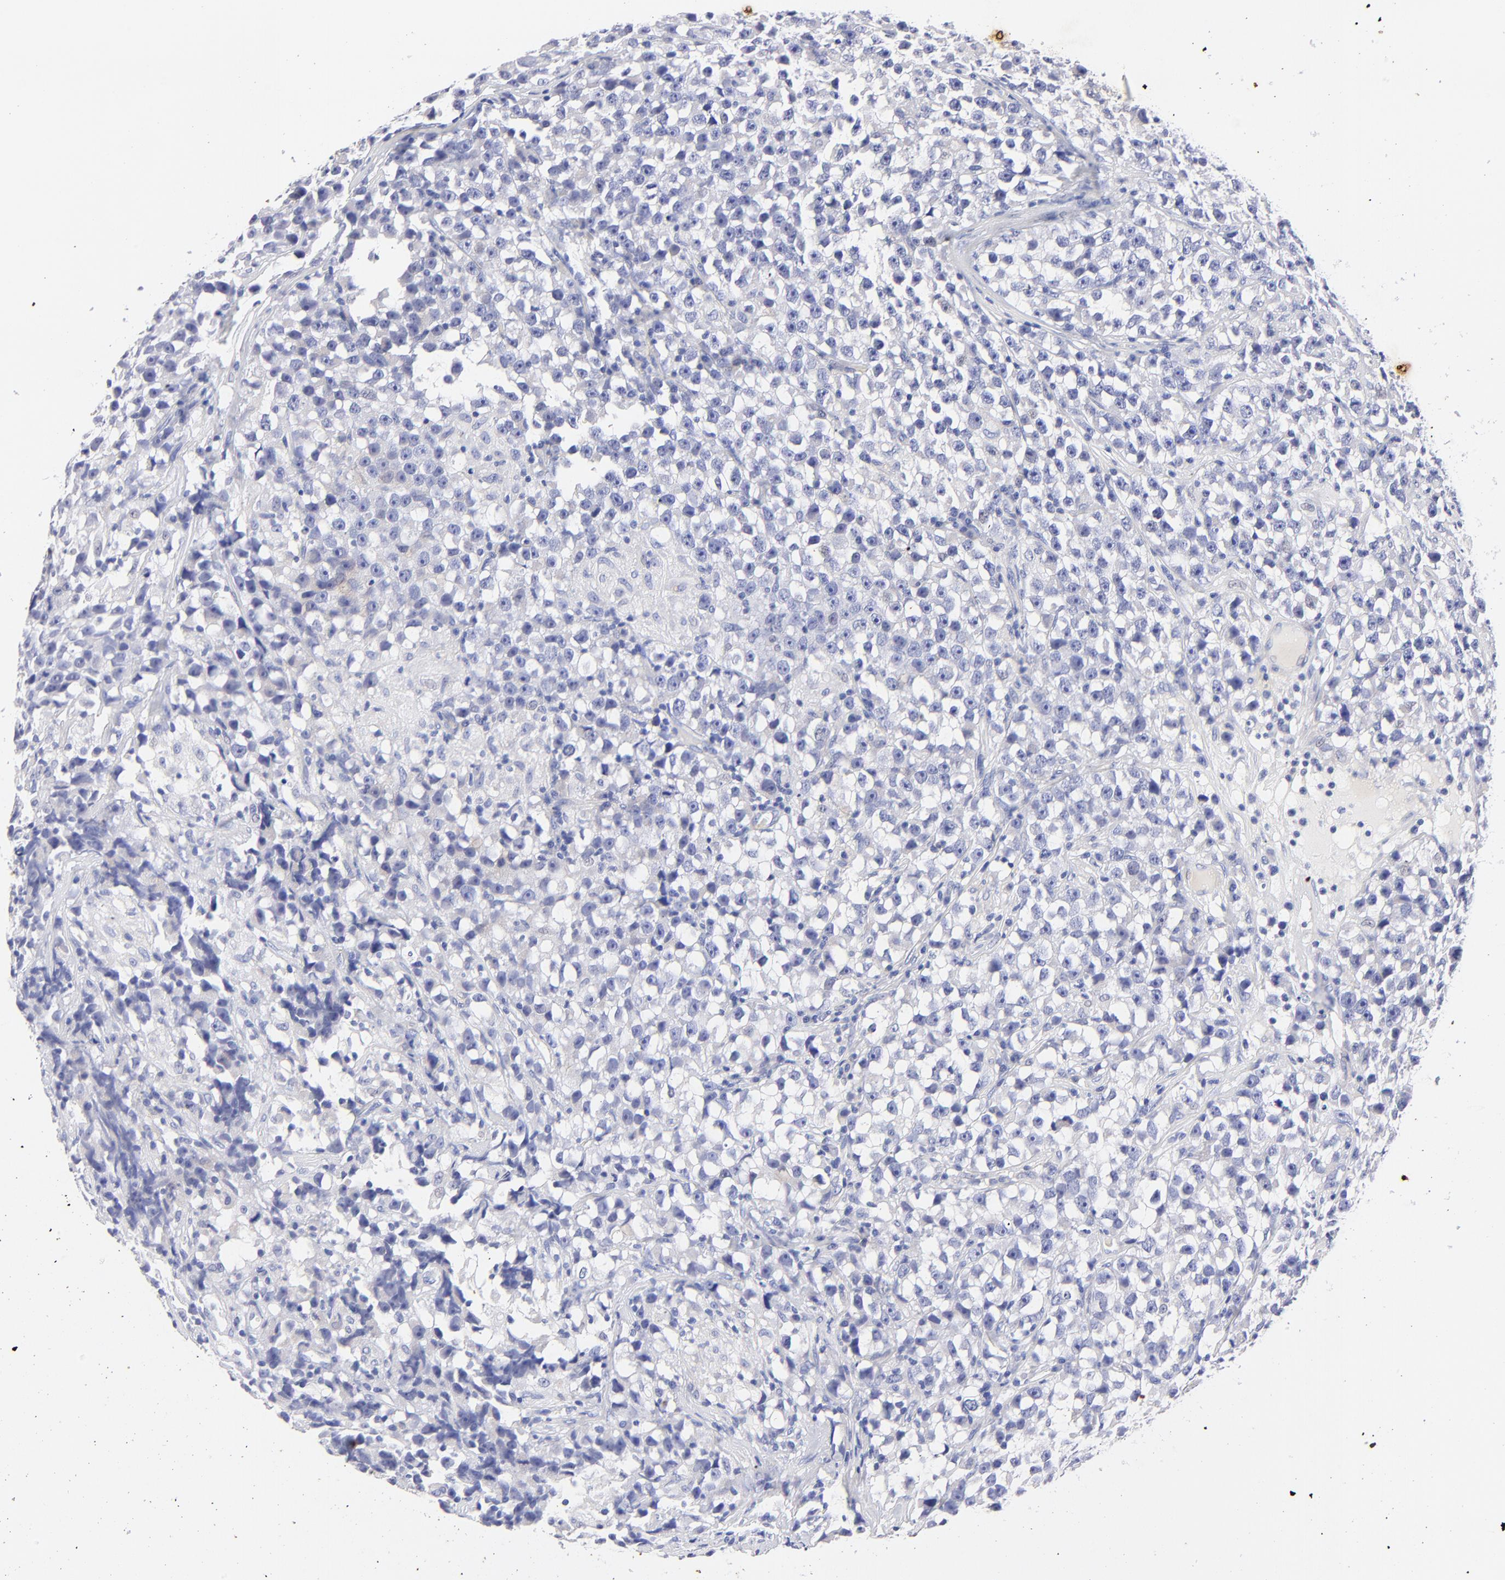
{"staining": {"intensity": "negative", "quantity": "none", "location": "none"}, "tissue": "testis cancer", "cell_type": "Tumor cells", "image_type": "cancer", "snomed": [{"axis": "morphology", "description": "Seminoma, NOS"}, {"axis": "topography", "description": "Testis"}], "caption": "IHC photomicrograph of neoplastic tissue: human testis cancer (seminoma) stained with DAB displays no significant protein expression in tumor cells. (IHC, brightfield microscopy, high magnification).", "gene": "HORMAD2", "patient": {"sex": "male", "age": 33}}